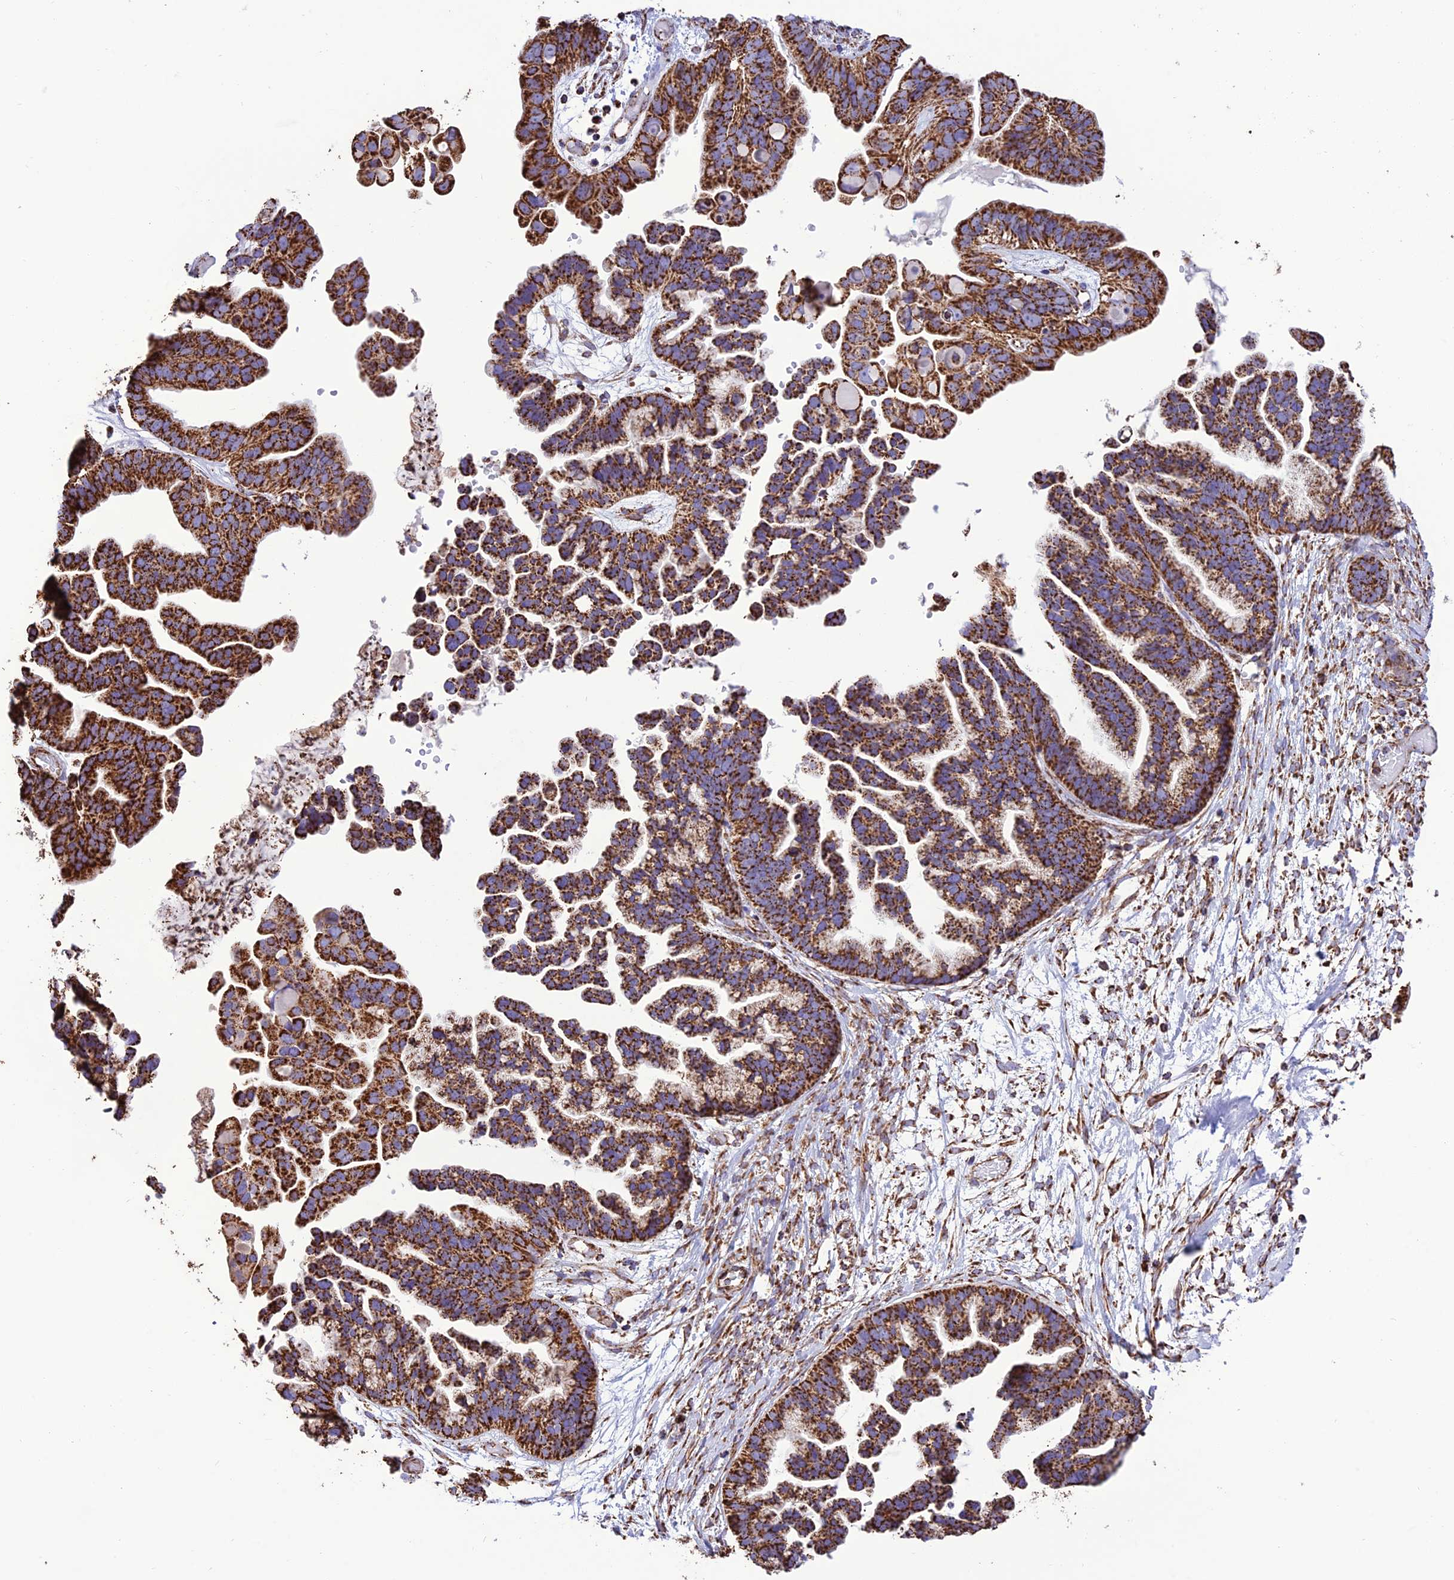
{"staining": {"intensity": "strong", "quantity": ">75%", "location": "cytoplasmic/membranous"}, "tissue": "ovarian cancer", "cell_type": "Tumor cells", "image_type": "cancer", "snomed": [{"axis": "morphology", "description": "Cystadenocarcinoma, serous, NOS"}, {"axis": "topography", "description": "Ovary"}], "caption": "Human ovarian serous cystadenocarcinoma stained with a protein marker reveals strong staining in tumor cells.", "gene": "NDUFAF1", "patient": {"sex": "female", "age": 56}}